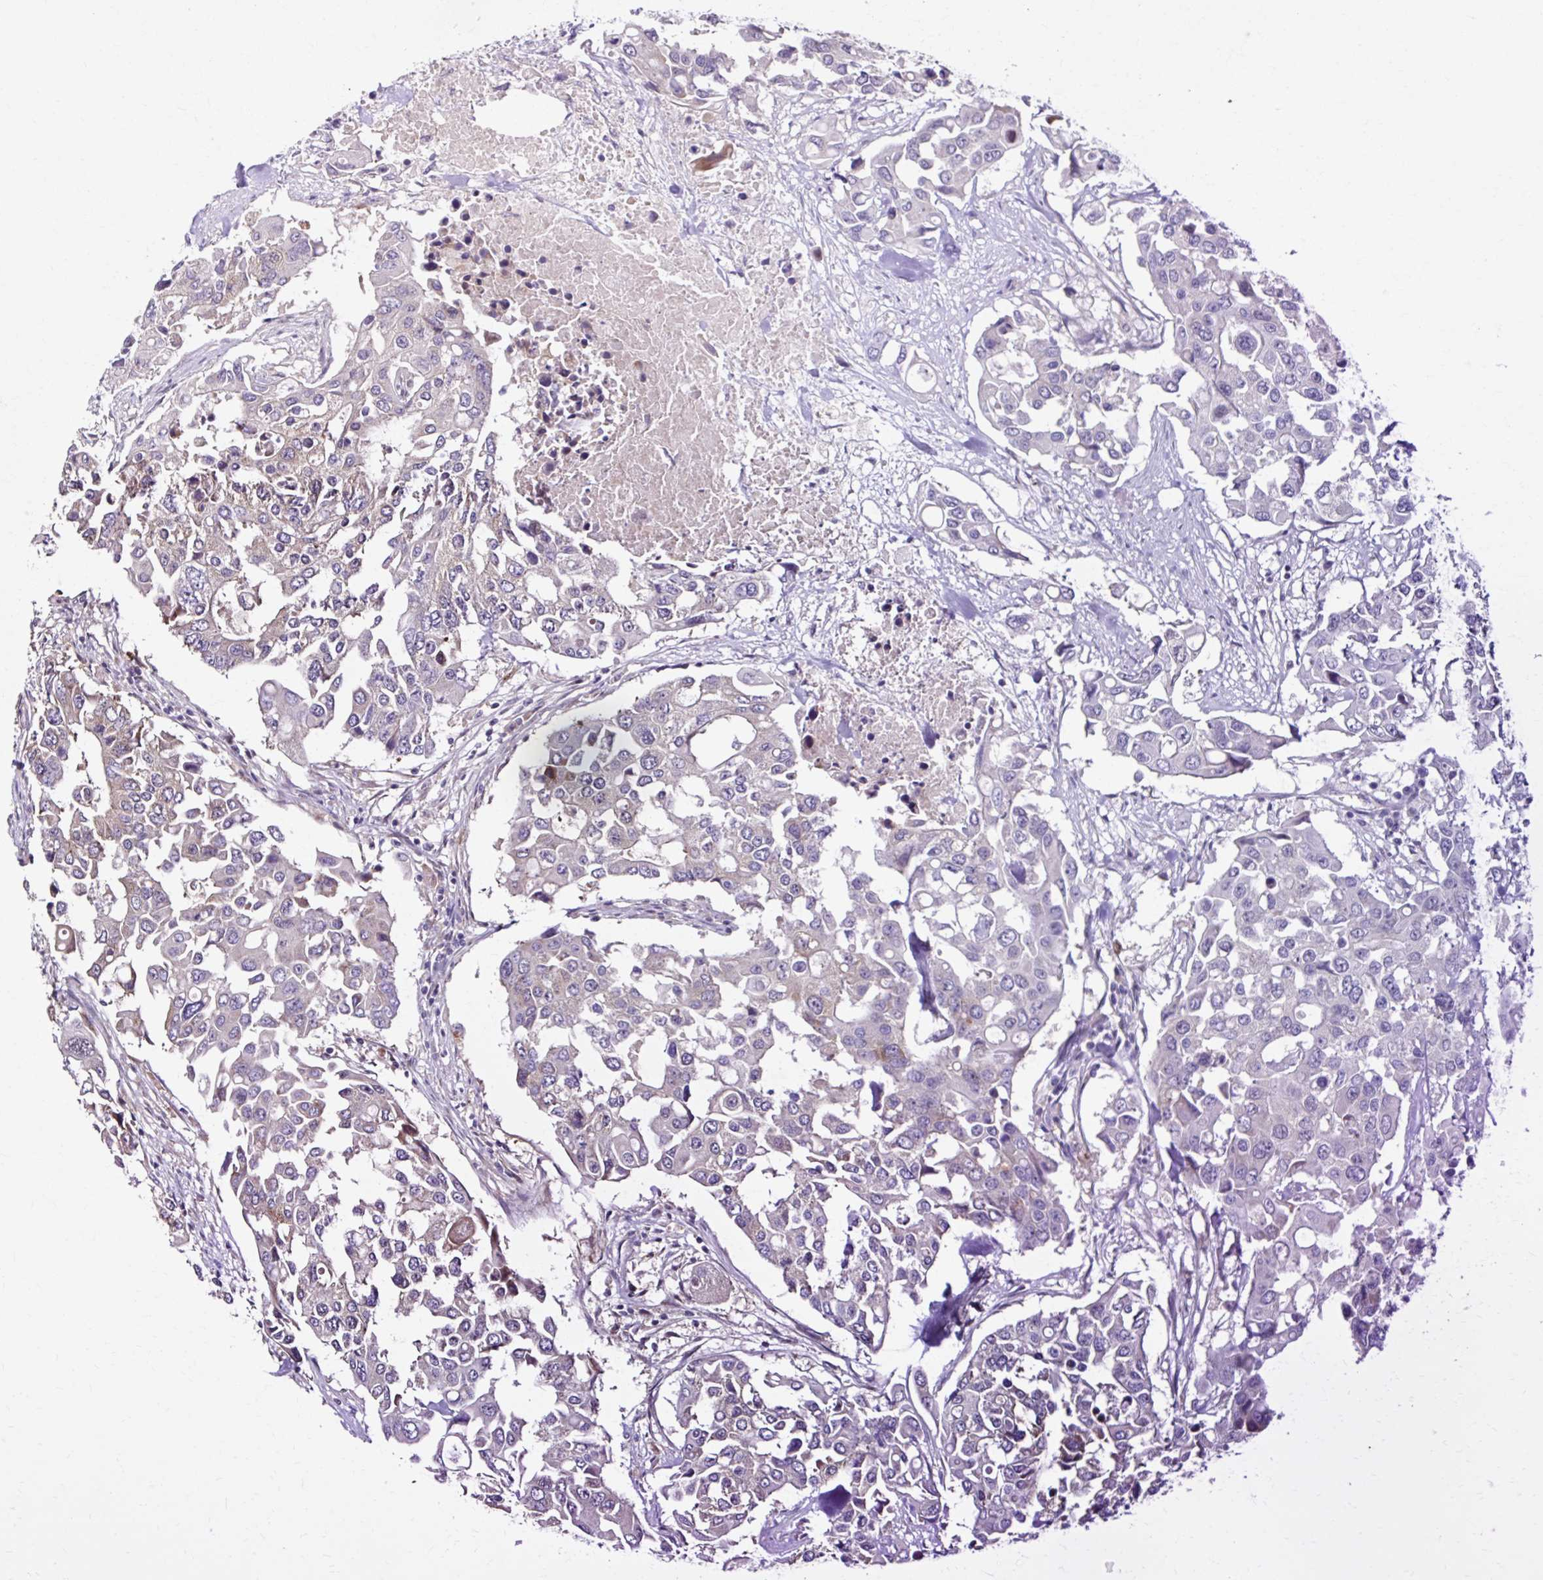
{"staining": {"intensity": "weak", "quantity": "<25%", "location": "cytoplasmic/membranous"}, "tissue": "colorectal cancer", "cell_type": "Tumor cells", "image_type": "cancer", "snomed": [{"axis": "morphology", "description": "Adenocarcinoma, NOS"}, {"axis": "topography", "description": "Colon"}], "caption": "The micrograph displays no staining of tumor cells in colorectal adenocarcinoma. The staining is performed using DAB brown chromogen with nuclei counter-stained in using hematoxylin.", "gene": "GEMIN2", "patient": {"sex": "male", "age": 77}}